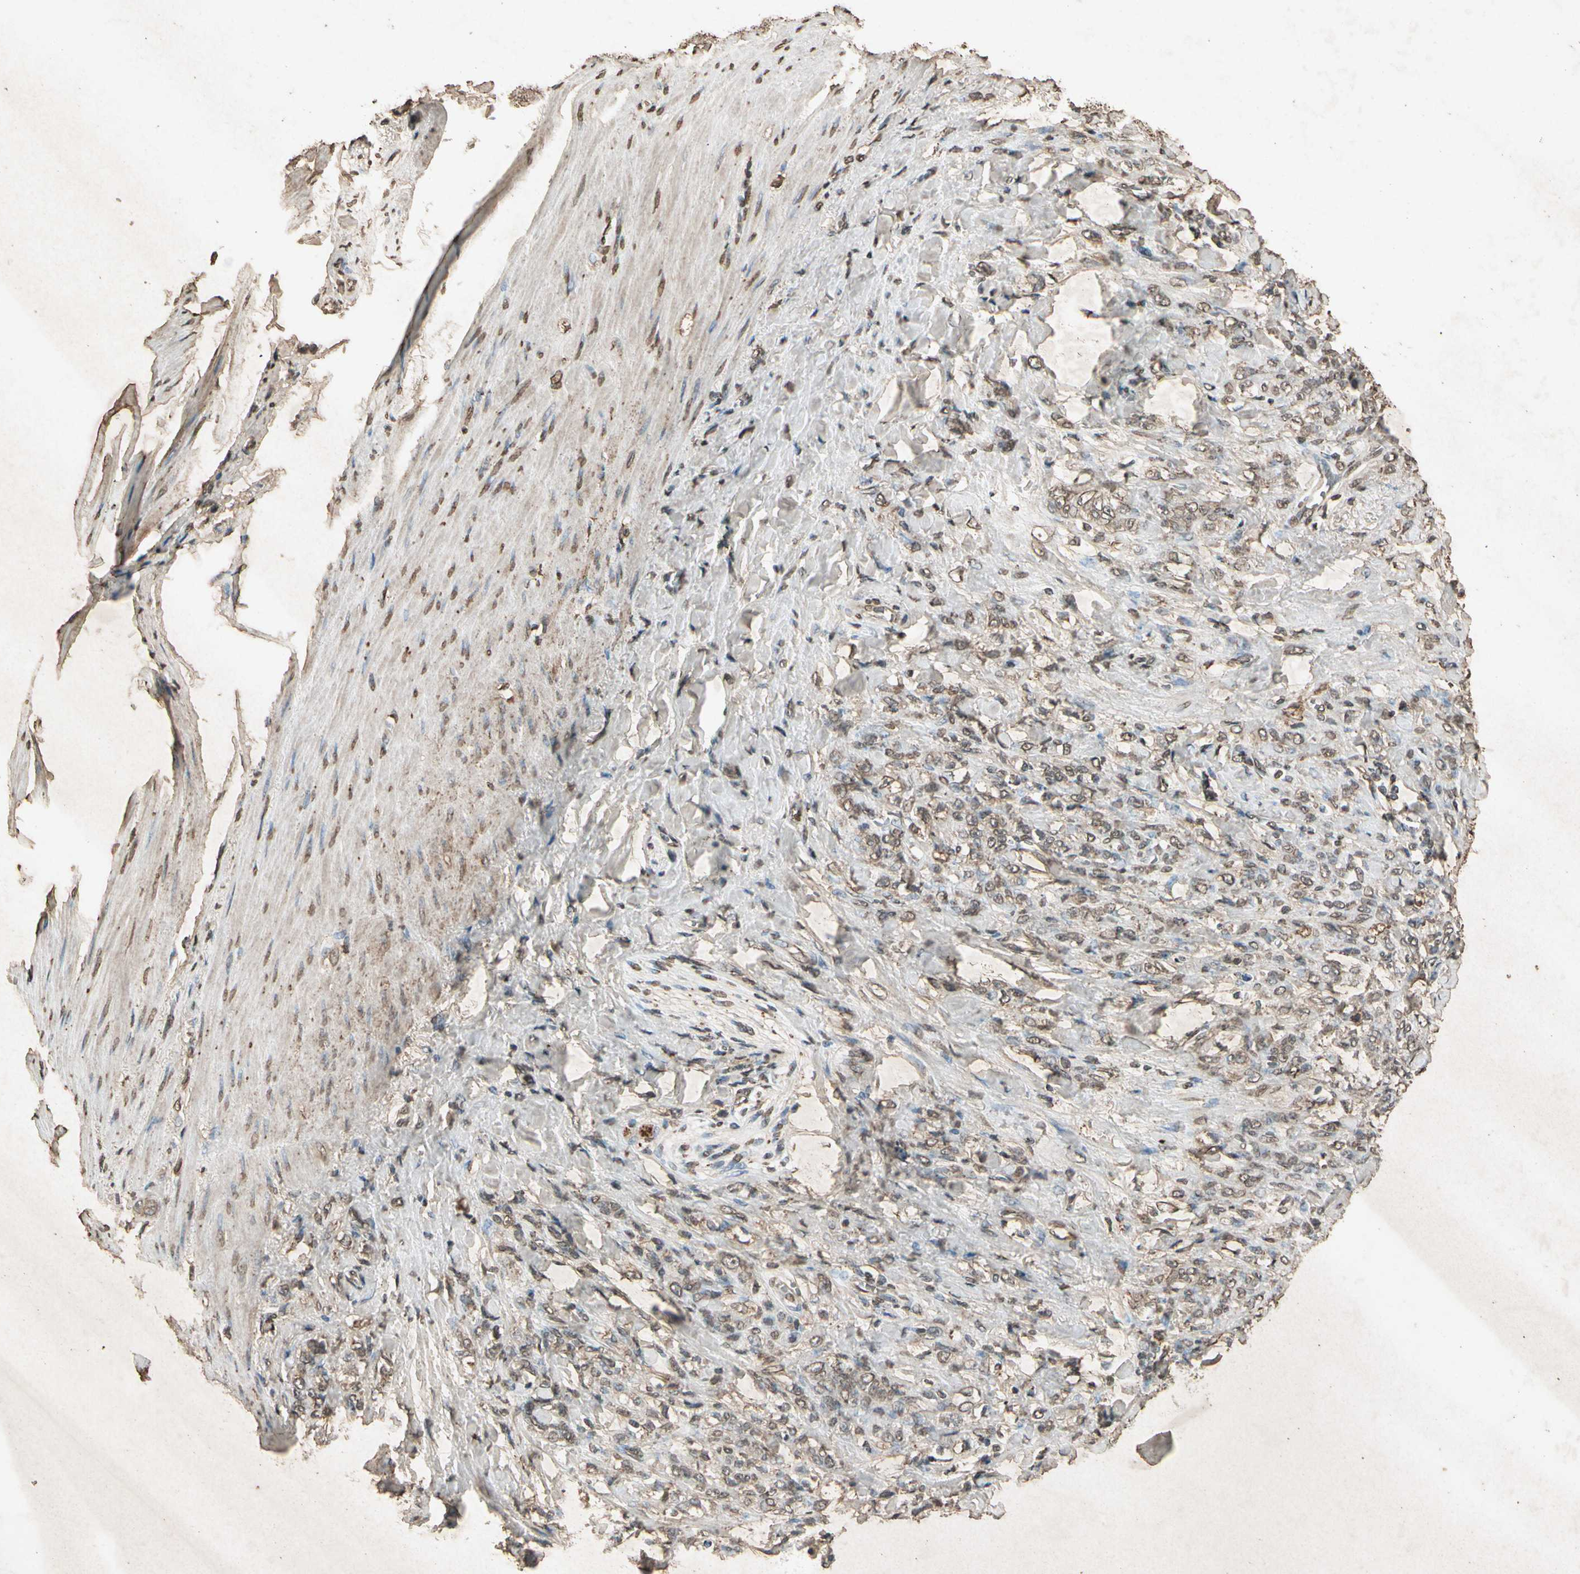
{"staining": {"intensity": "weak", "quantity": "25%-75%", "location": "cytoplasmic/membranous,nuclear"}, "tissue": "stomach cancer", "cell_type": "Tumor cells", "image_type": "cancer", "snomed": [{"axis": "morphology", "description": "Adenocarcinoma, NOS"}, {"axis": "topography", "description": "Stomach"}], "caption": "Brown immunohistochemical staining in human stomach cancer reveals weak cytoplasmic/membranous and nuclear positivity in about 25%-75% of tumor cells.", "gene": "GC", "patient": {"sex": "male", "age": 82}}